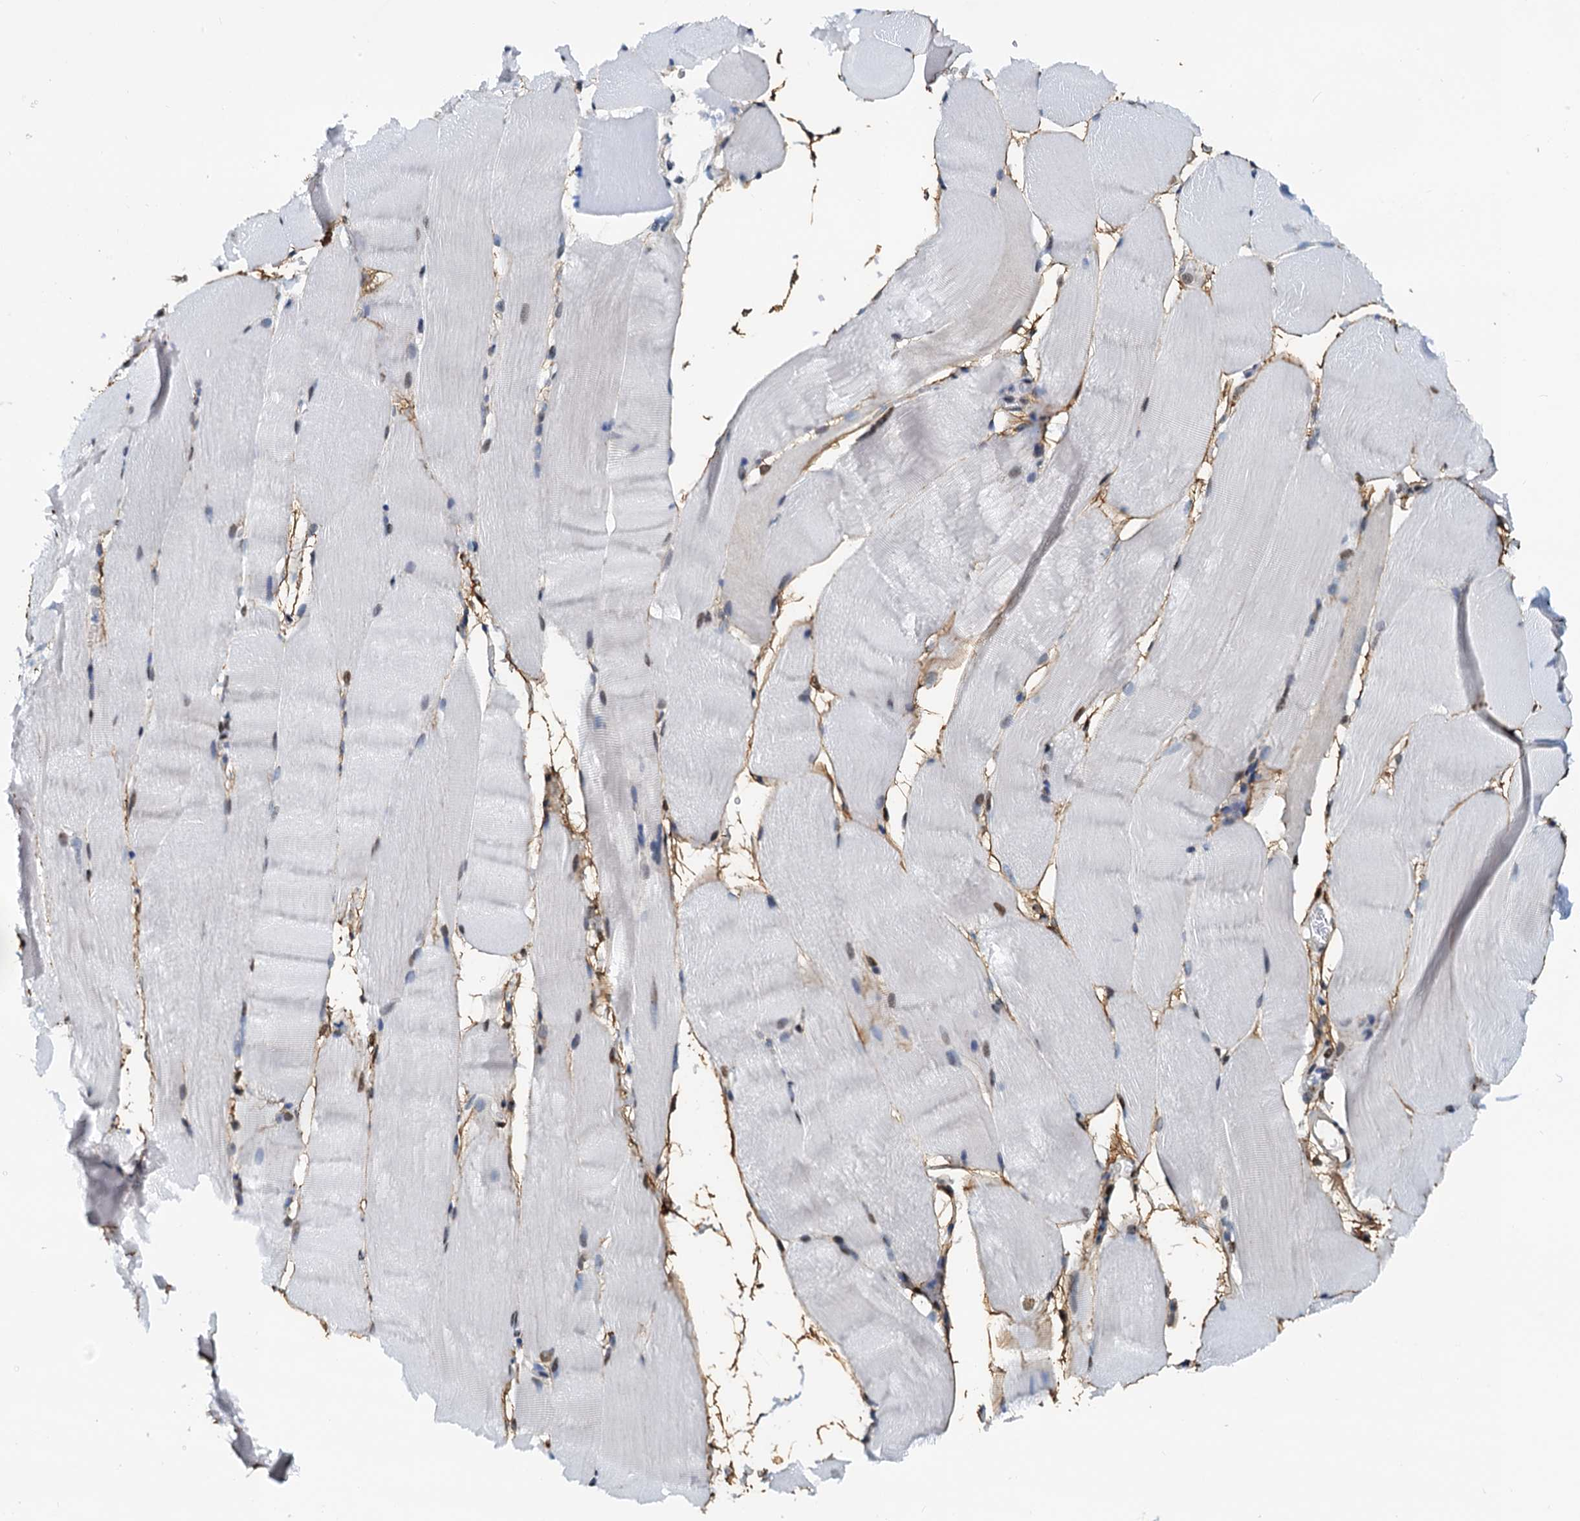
{"staining": {"intensity": "negative", "quantity": "none", "location": "none"}, "tissue": "skeletal muscle", "cell_type": "Myocytes", "image_type": "normal", "snomed": [{"axis": "morphology", "description": "Normal tissue, NOS"}, {"axis": "topography", "description": "Skeletal muscle"}, {"axis": "topography", "description": "Parathyroid gland"}], "caption": "Myocytes are negative for protein expression in unremarkable human skeletal muscle. (Brightfield microscopy of DAB immunohistochemistry at high magnification).", "gene": "PTGES3", "patient": {"sex": "female", "age": 37}}